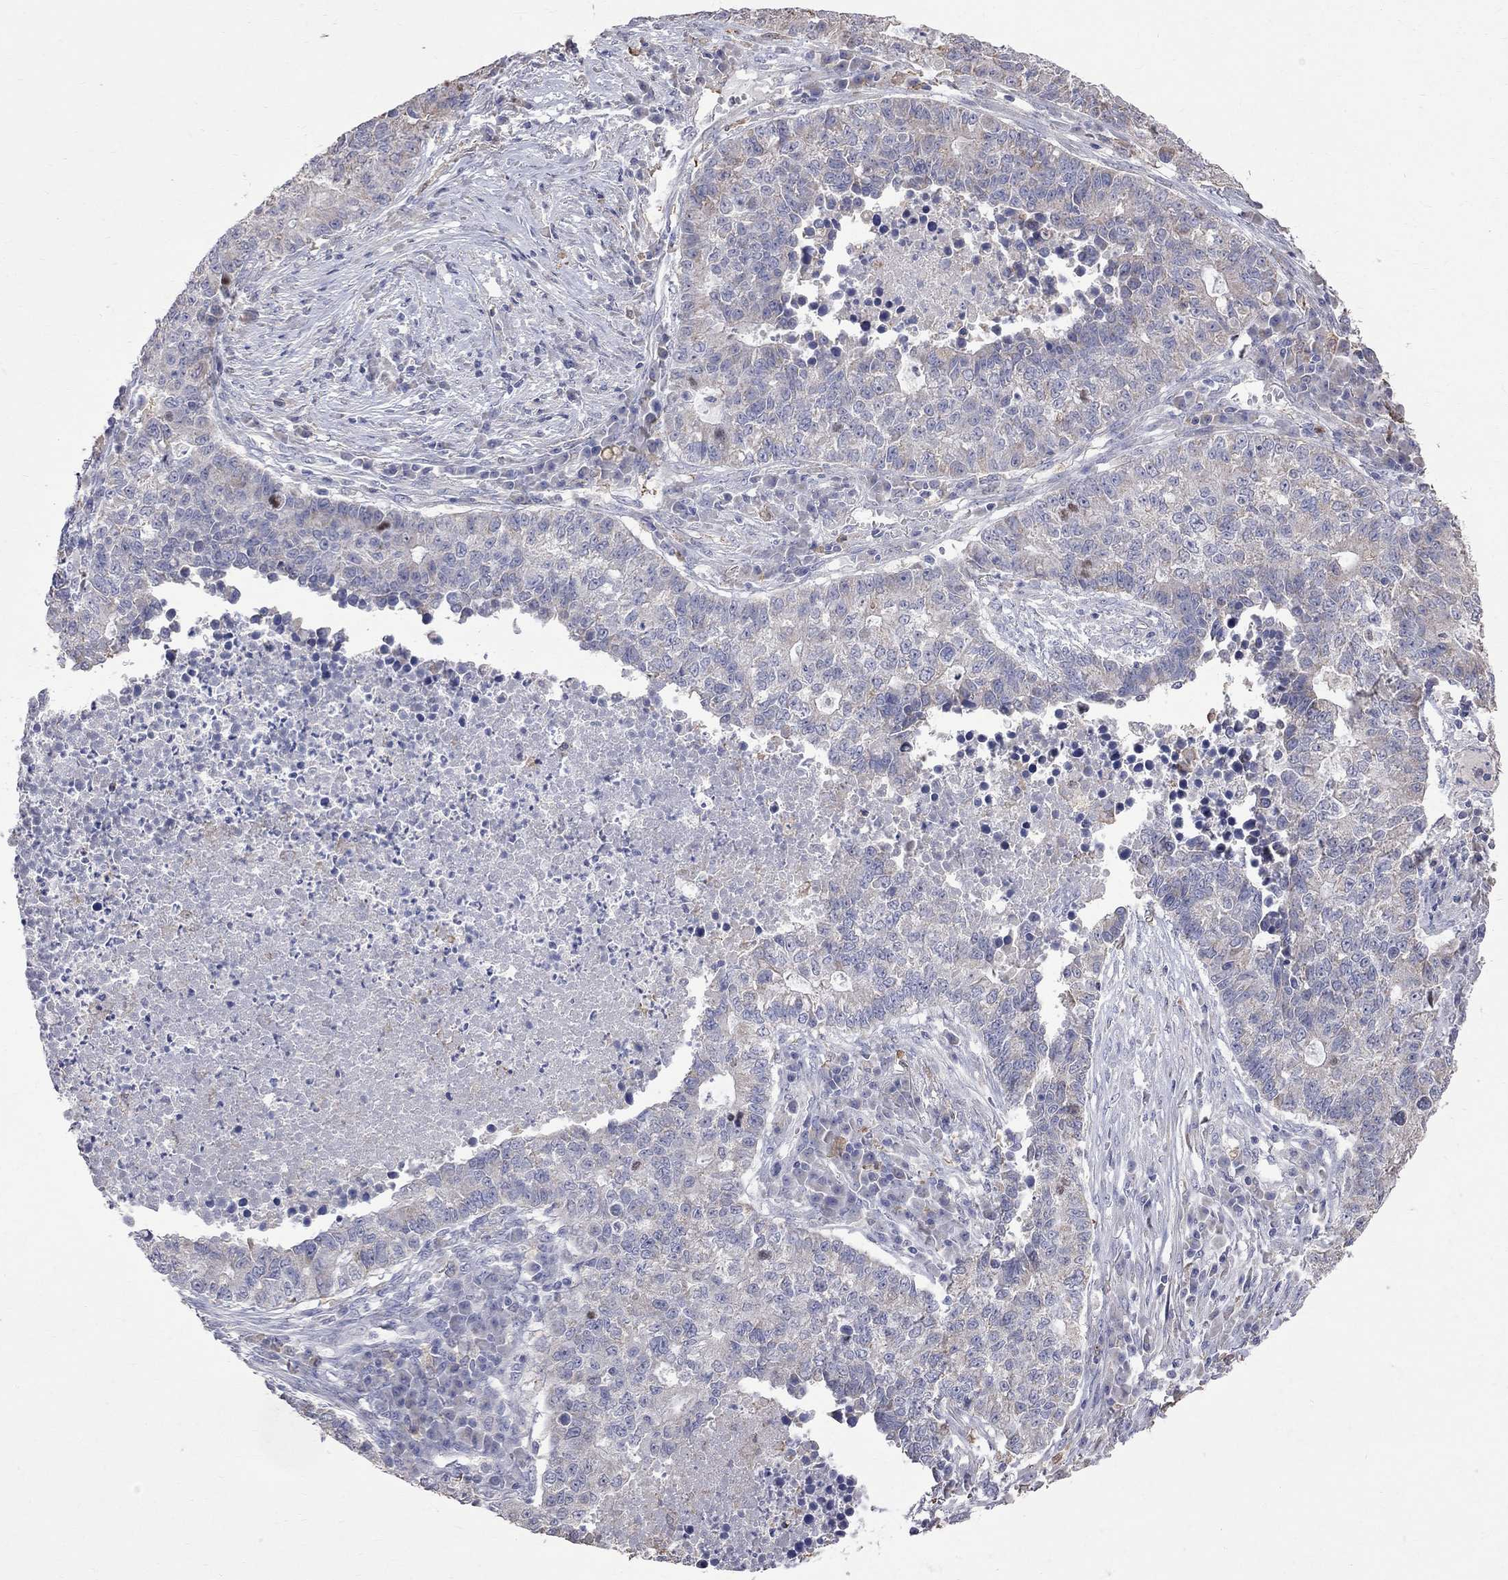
{"staining": {"intensity": "weak", "quantity": "<25%", "location": "cytoplasmic/membranous"}, "tissue": "lung cancer", "cell_type": "Tumor cells", "image_type": "cancer", "snomed": [{"axis": "morphology", "description": "Adenocarcinoma, NOS"}, {"axis": "topography", "description": "Lung"}], "caption": "The immunohistochemistry (IHC) photomicrograph has no significant expression in tumor cells of lung cancer tissue.", "gene": "CKAP2", "patient": {"sex": "male", "age": 57}}